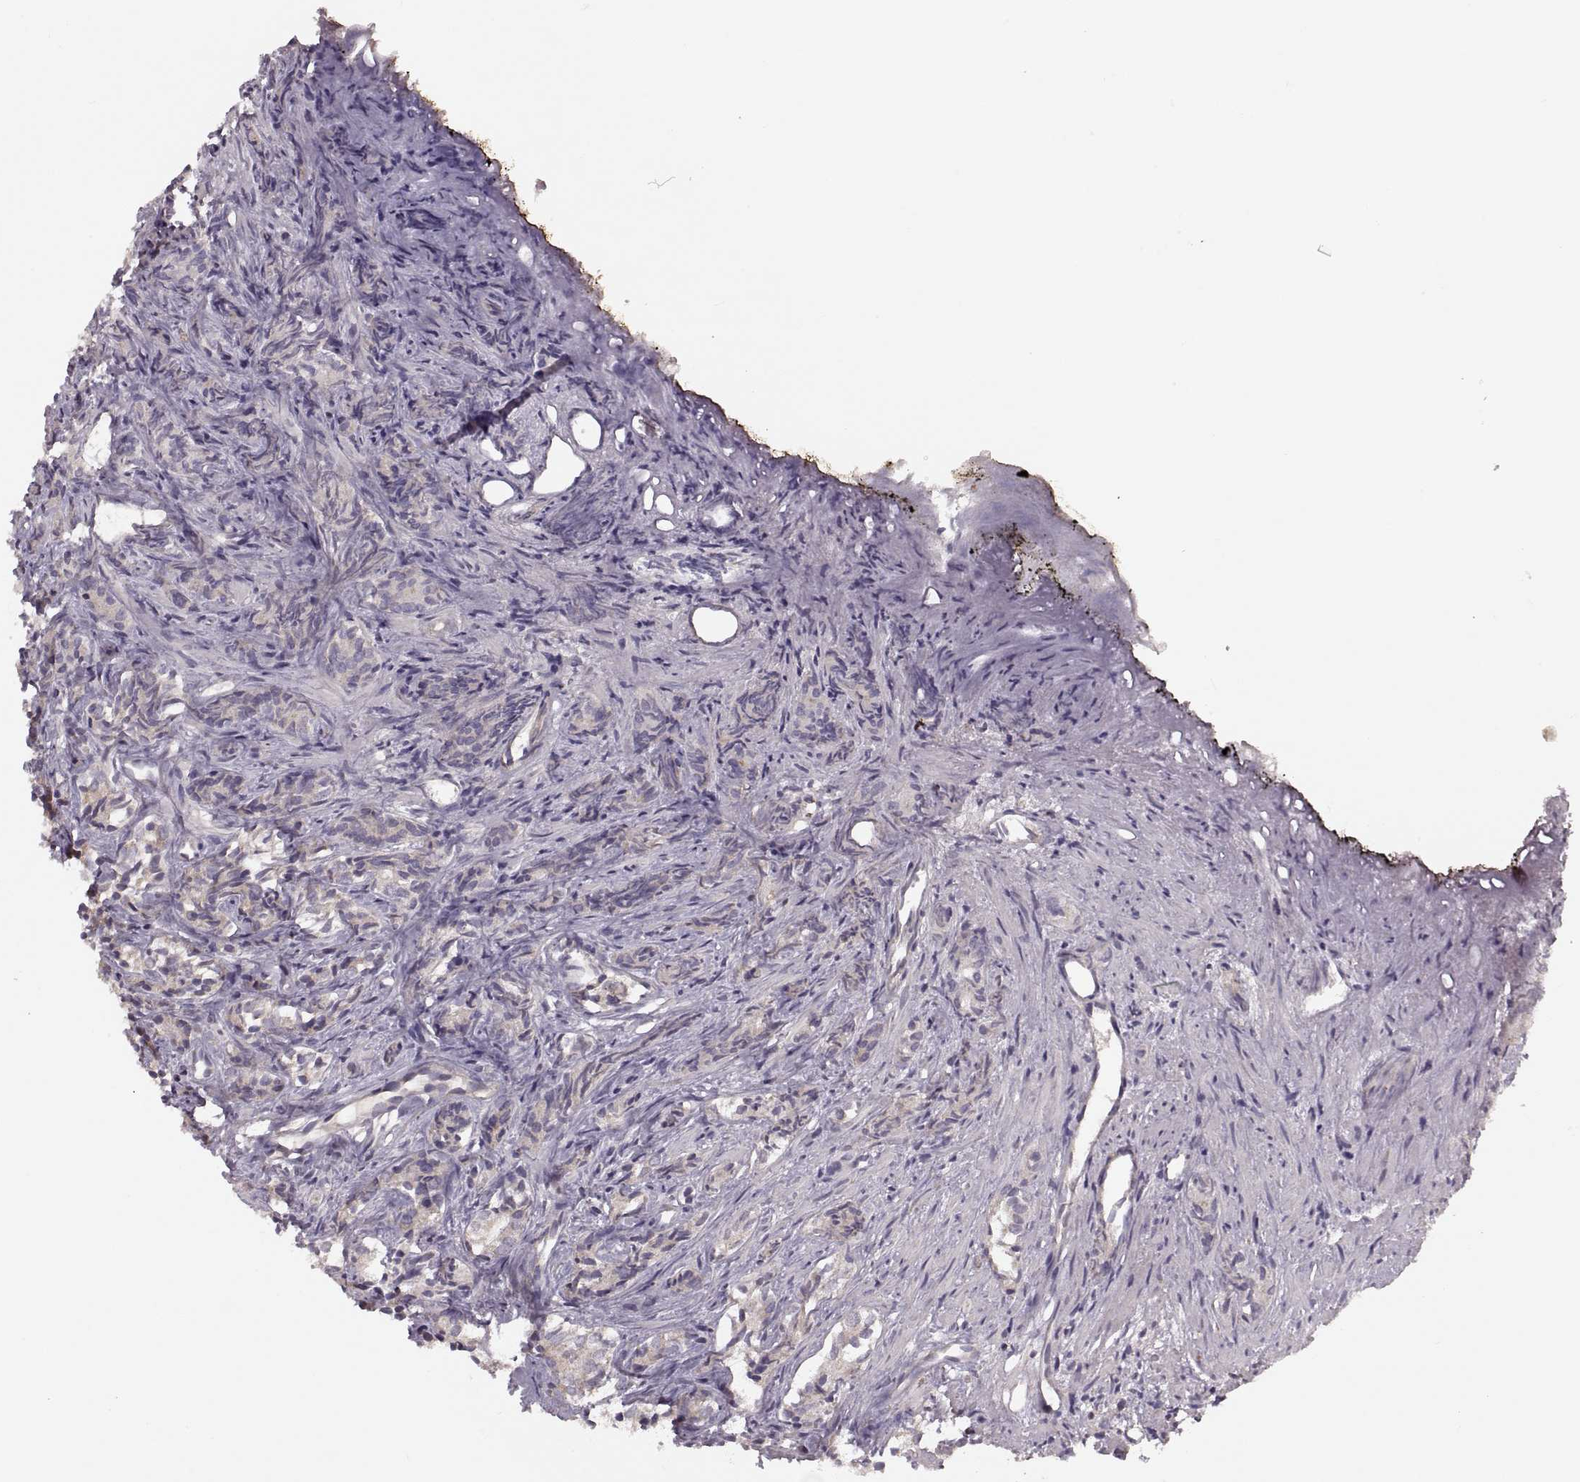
{"staining": {"intensity": "negative", "quantity": "none", "location": "none"}, "tissue": "prostate cancer", "cell_type": "Tumor cells", "image_type": "cancer", "snomed": [{"axis": "morphology", "description": "Adenocarcinoma, High grade"}, {"axis": "topography", "description": "Prostate"}], "caption": "Human prostate cancer (high-grade adenocarcinoma) stained for a protein using immunohistochemistry (IHC) displays no expression in tumor cells.", "gene": "PIERCE1", "patient": {"sex": "male", "age": 84}}